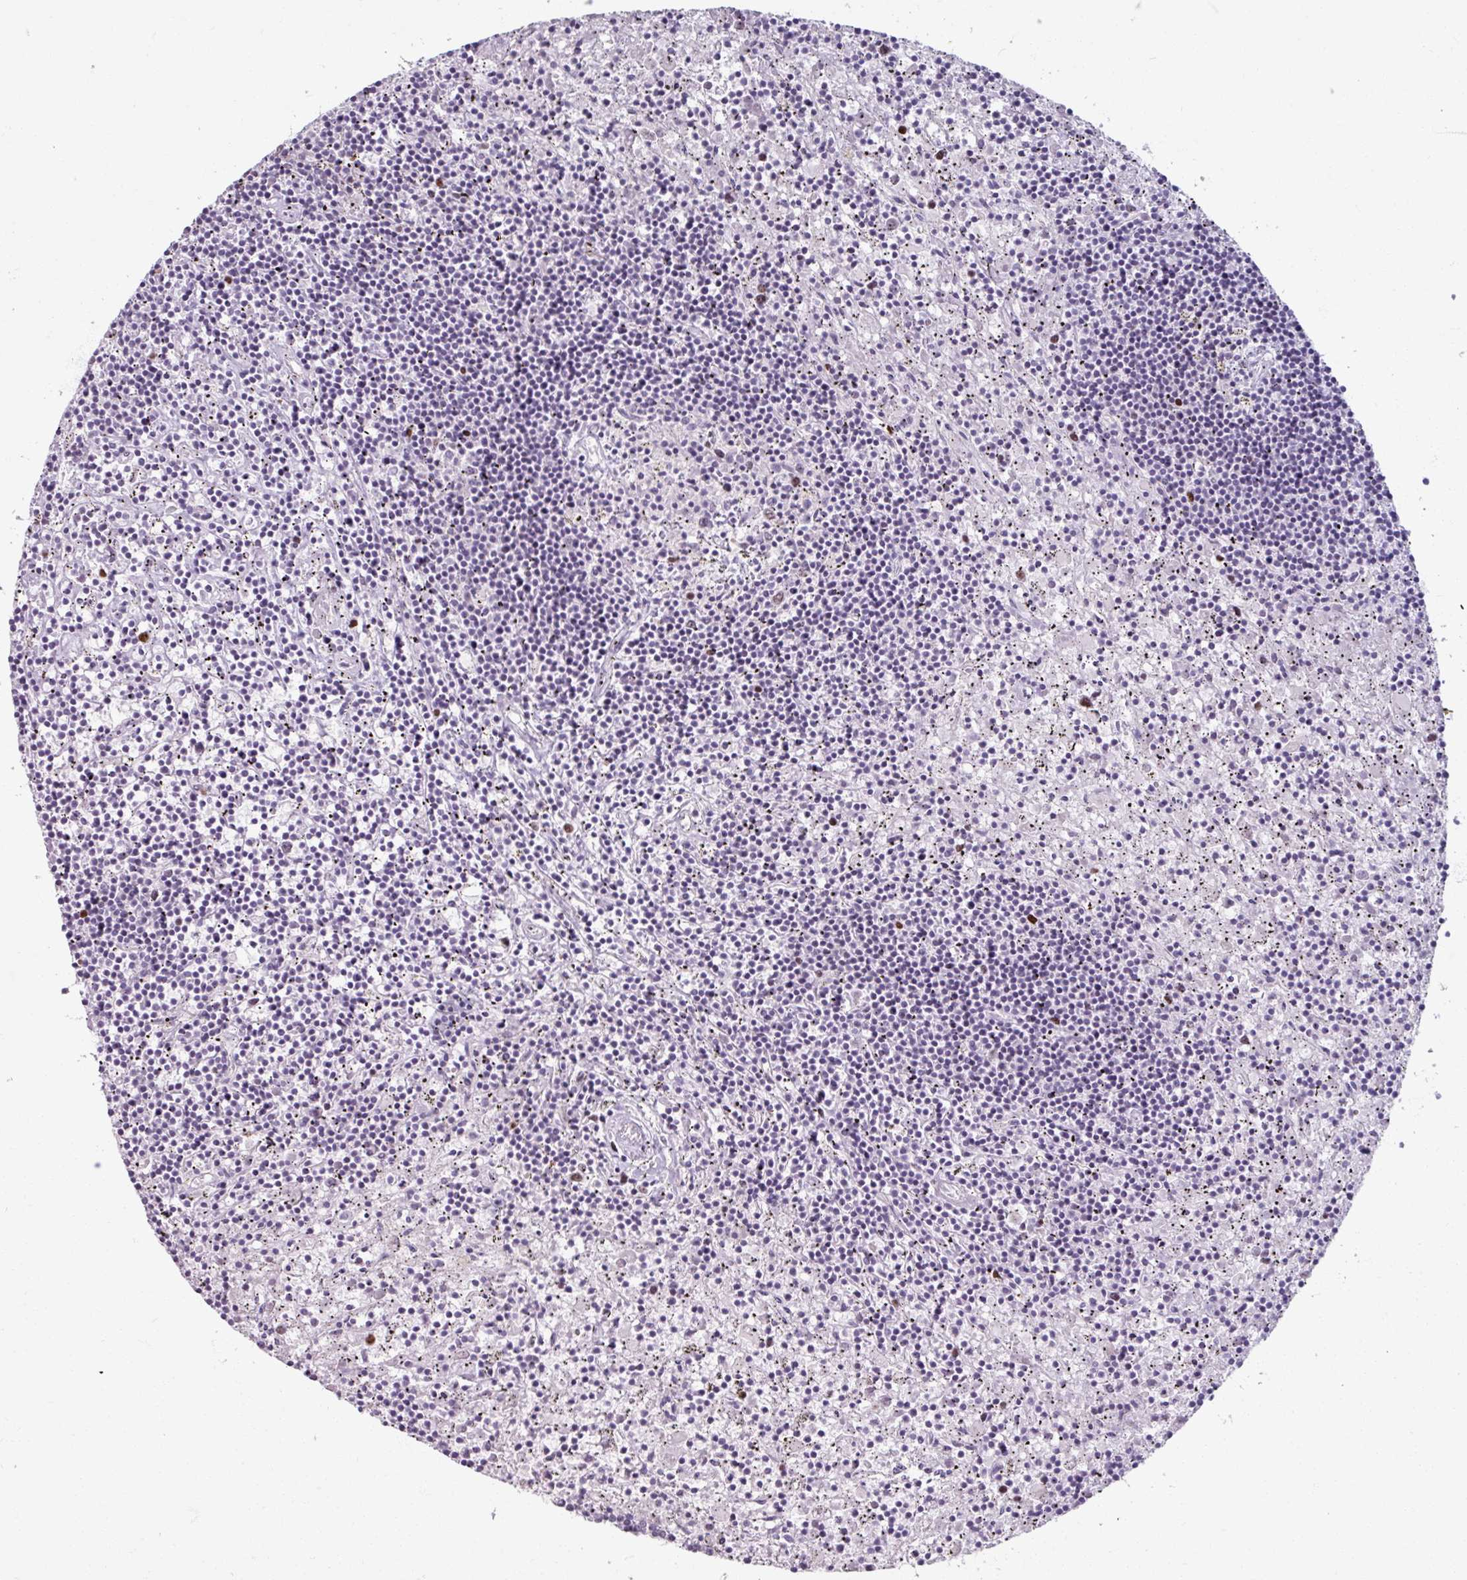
{"staining": {"intensity": "negative", "quantity": "none", "location": "none"}, "tissue": "lymphoma", "cell_type": "Tumor cells", "image_type": "cancer", "snomed": [{"axis": "morphology", "description": "Malignant lymphoma, non-Hodgkin's type, Low grade"}, {"axis": "topography", "description": "Spleen"}], "caption": "Malignant lymphoma, non-Hodgkin's type (low-grade) stained for a protein using IHC reveals no positivity tumor cells.", "gene": "ATAD2", "patient": {"sex": "male", "age": 76}}